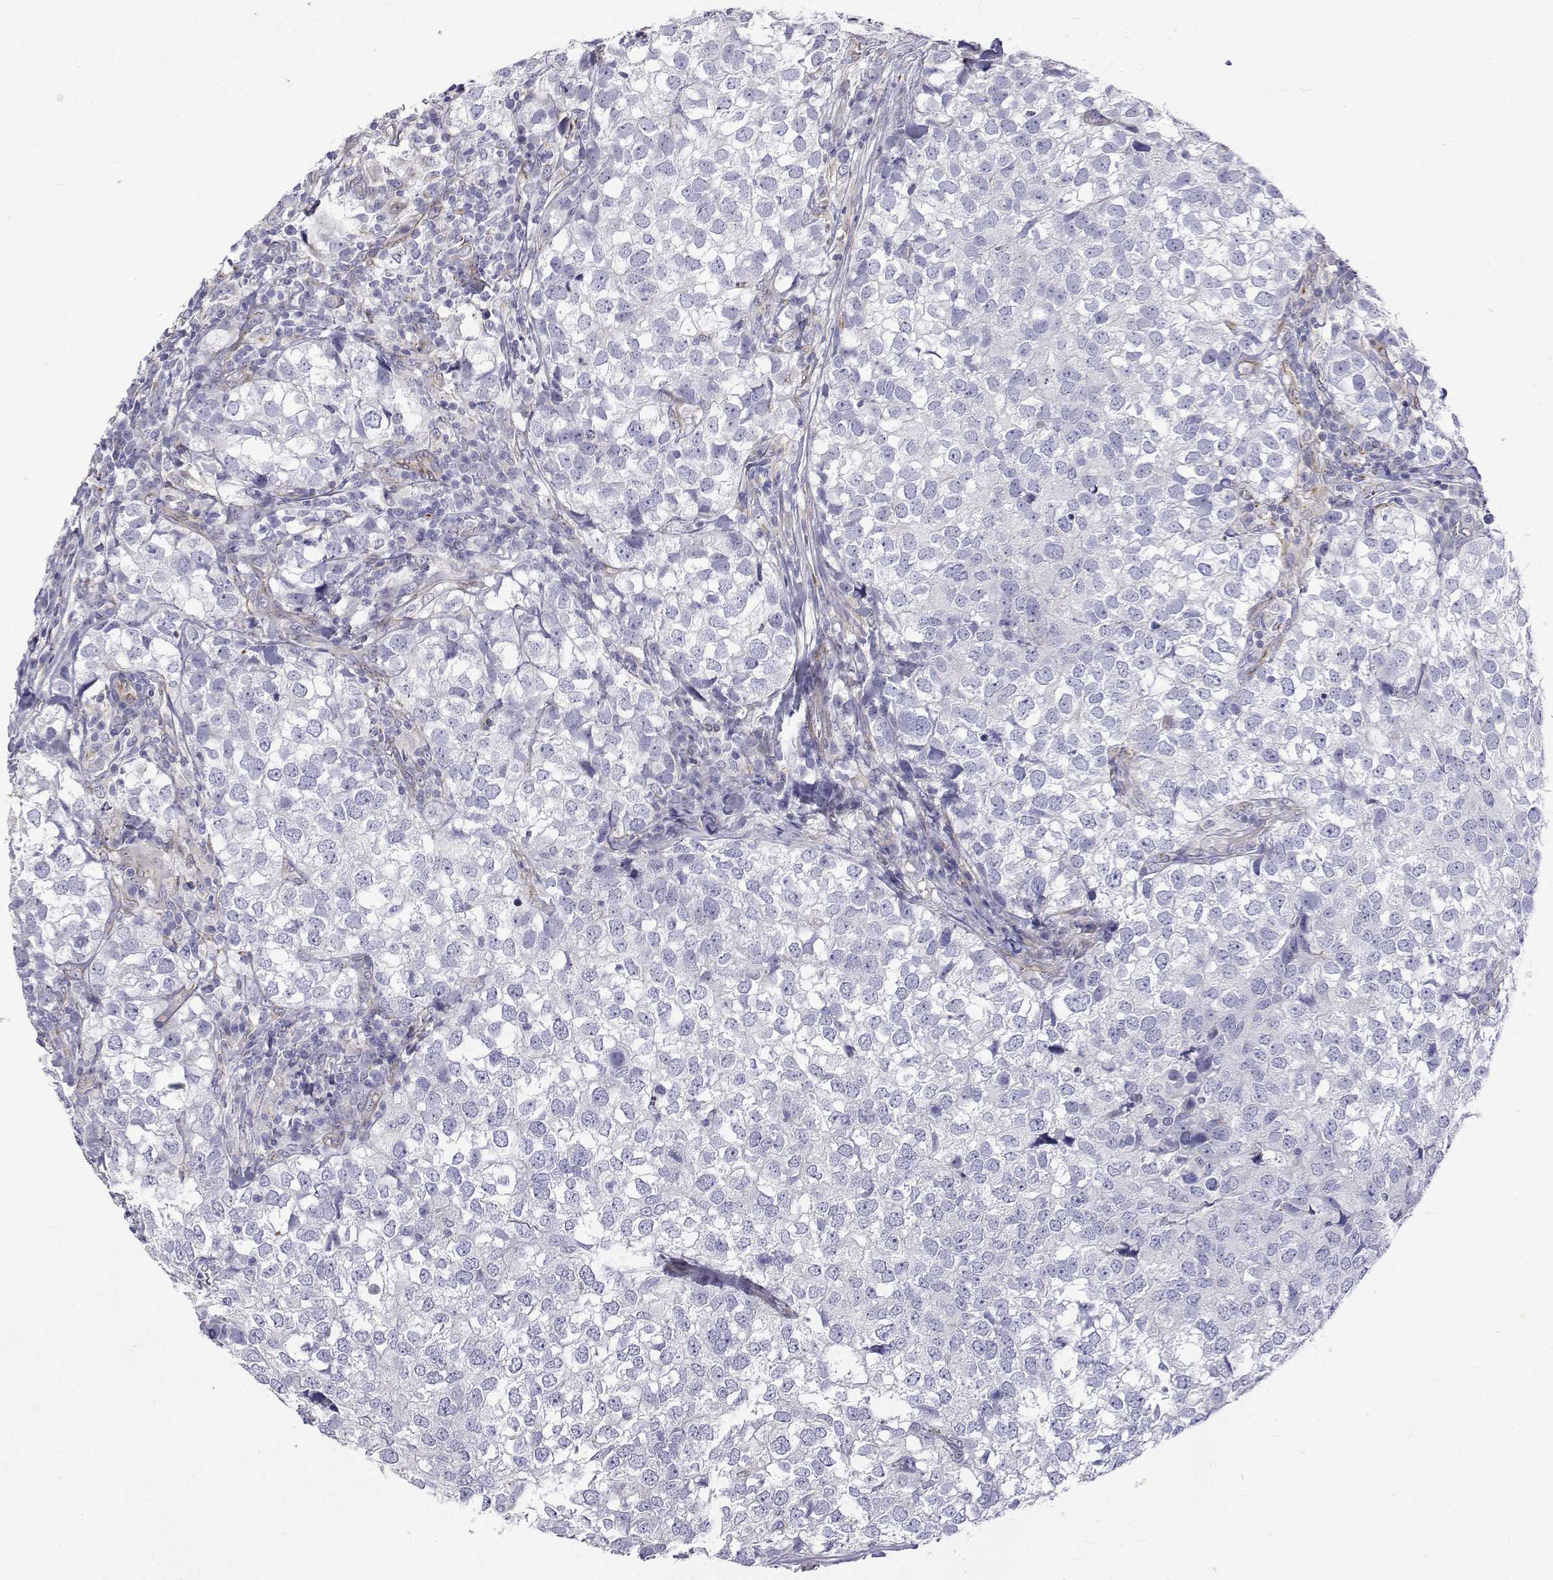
{"staining": {"intensity": "negative", "quantity": "none", "location": "none"}, "tissue": "breast cancer", "cell_type": "Tumor cells", "image_type": "cancer", "snomed": [{"axis": "morphology", "description": "Duct carcinoma"}, {"axis": "topography", "description": "Breast"}], "caption": "An image of breast cancer (invasive ductal carcinoma) stained for a protein displays no brown staining in tumor cells. (Brightfield microscopy of DAB immunohistochemistry at high magnification).", "gene": "OPRPN", "patient": {"sex": "female", "age": 30}}